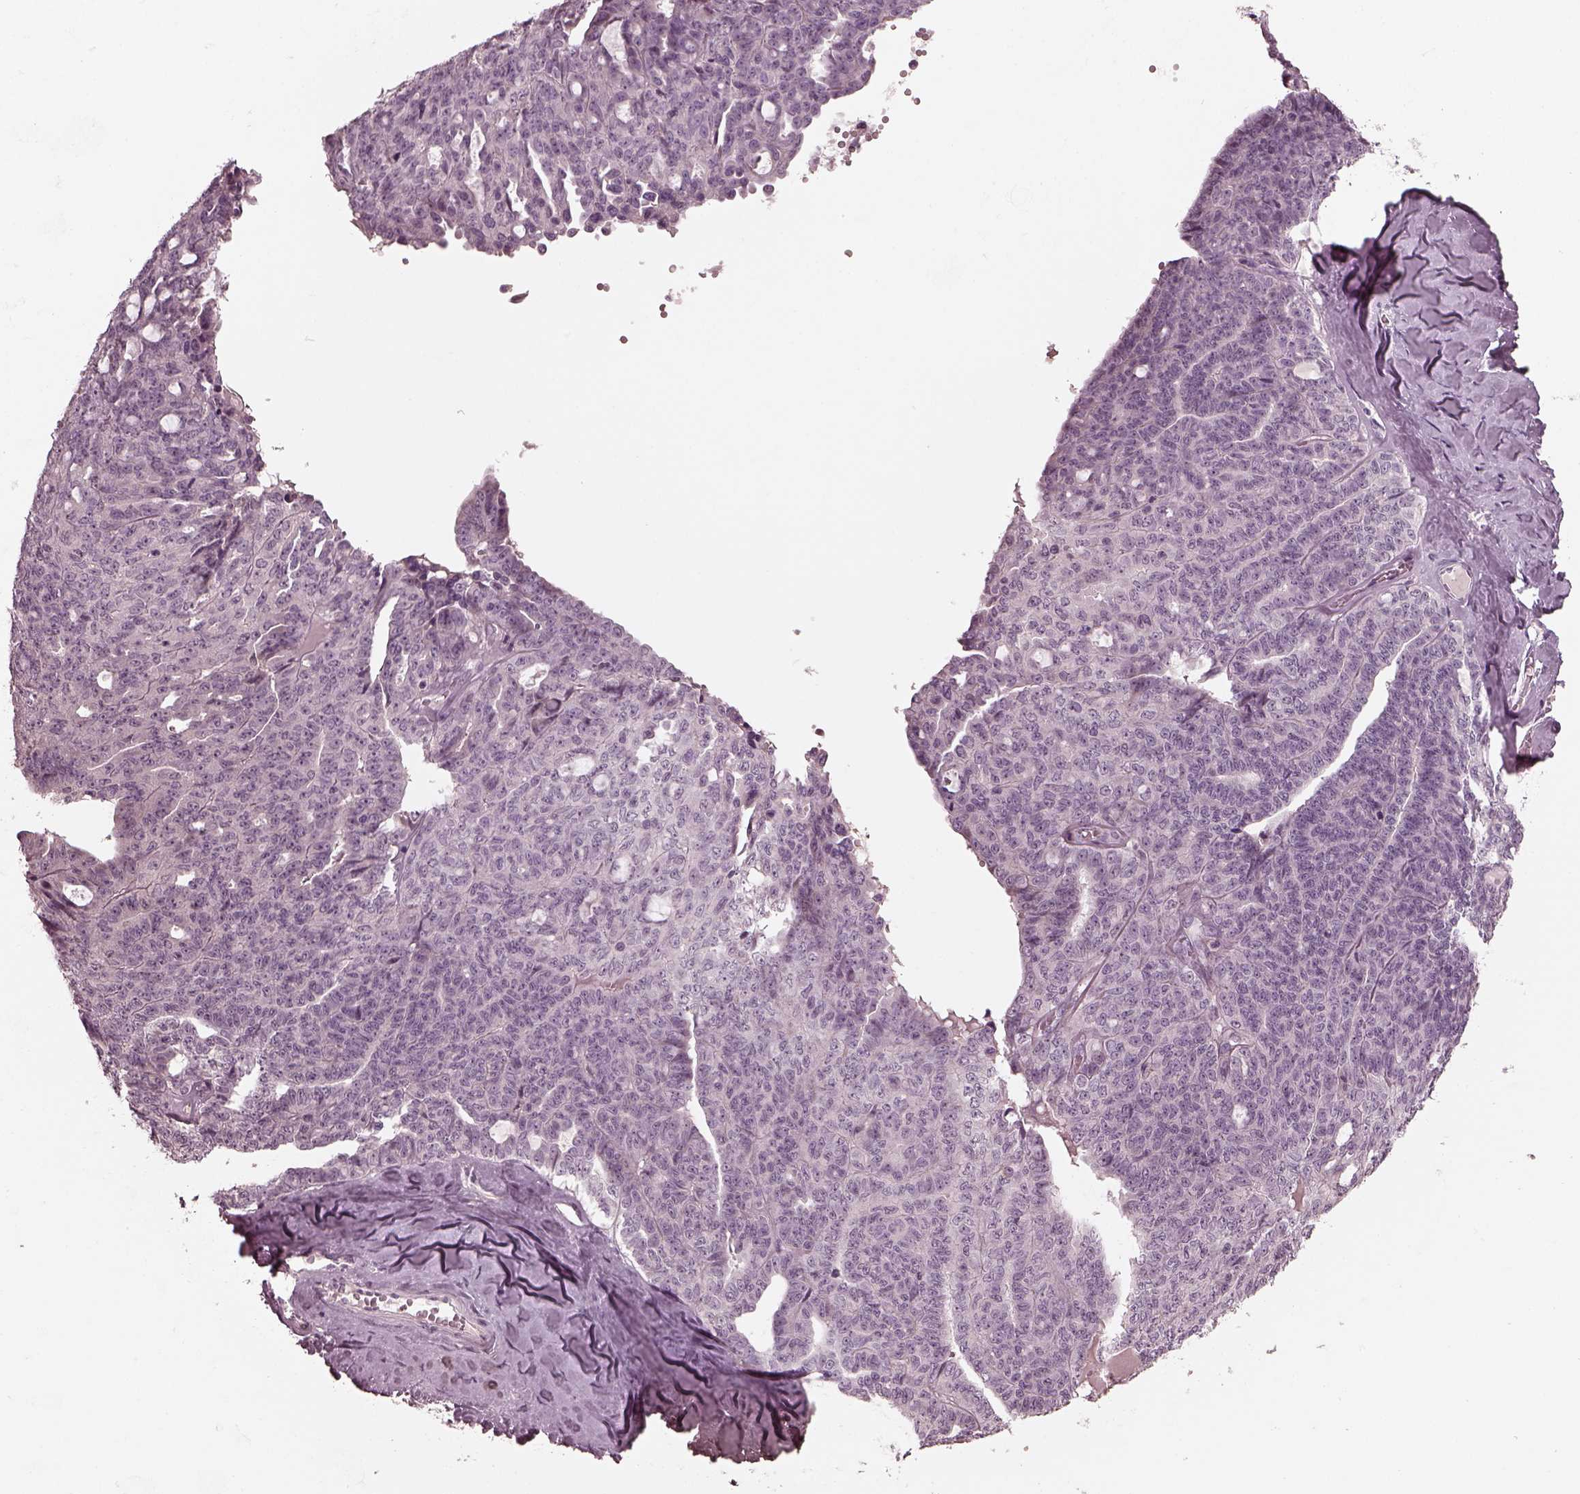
{"staining": {"intensity": "negative", "quantity": "none", "location": "none"}, "tissue": "ovarian cancer", "cell_type": "Tumor cells", "image_type": "cancer", "snomed": [{"axis": "morphology", "description": "Cystadenocarcinoma, serous, NOS"}, {"axis": "topography", "description": "Ovary"}], "caption": "This is an immunohistochemistry photomicrograph of human ovarian cancer (serous cystadenocarcinoma). There is no expression in tumor cells.", "gene": "RCVRN", "patient": {"sex": "female", "age": 71}}